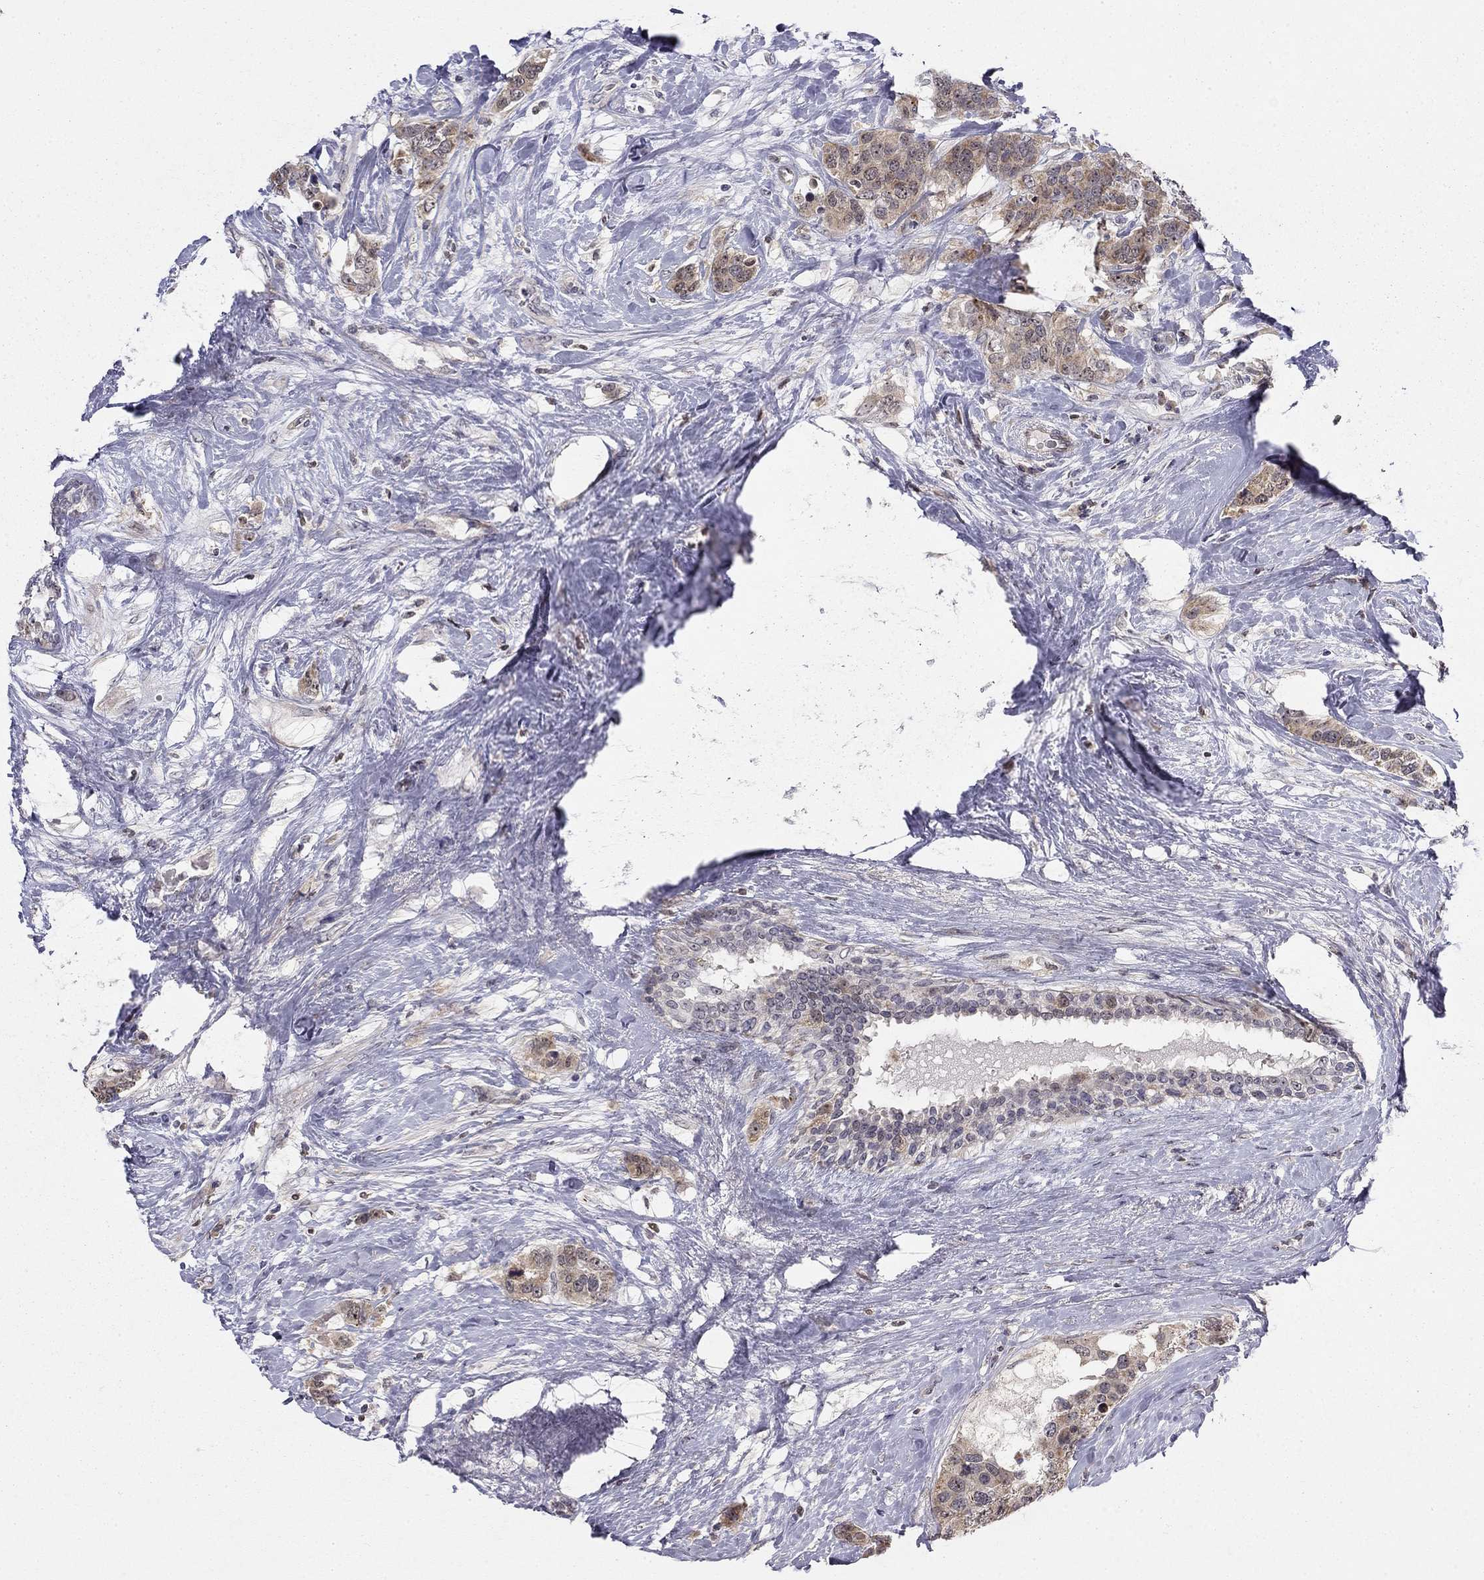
{"staining": {"intensity": "moderate", "quantity": "25%-75%", "location": "cytoplasmic/membranous"}, "tissue": "breast cancer", "cell_type": "Tumor cells", "image_type": "cancer", "snomed": [{"axis": "morphology", "description": "Lobular carcinoma"}, {"axis": "topography", "description": "Breast"}], "caption": "High-magnification brightfield microscopy of lobular carcinoma (breast) stained with DAB (3,3'-diaminobenzidine) (brown) and counterstained with hematoxylin (blue). tumor cells exhibit moderate cytoplasmic/membranous expression is seen in about25%-75% of cells.", "gene": "STXBP6", "patient": {"sex": "female", "age": 59}}